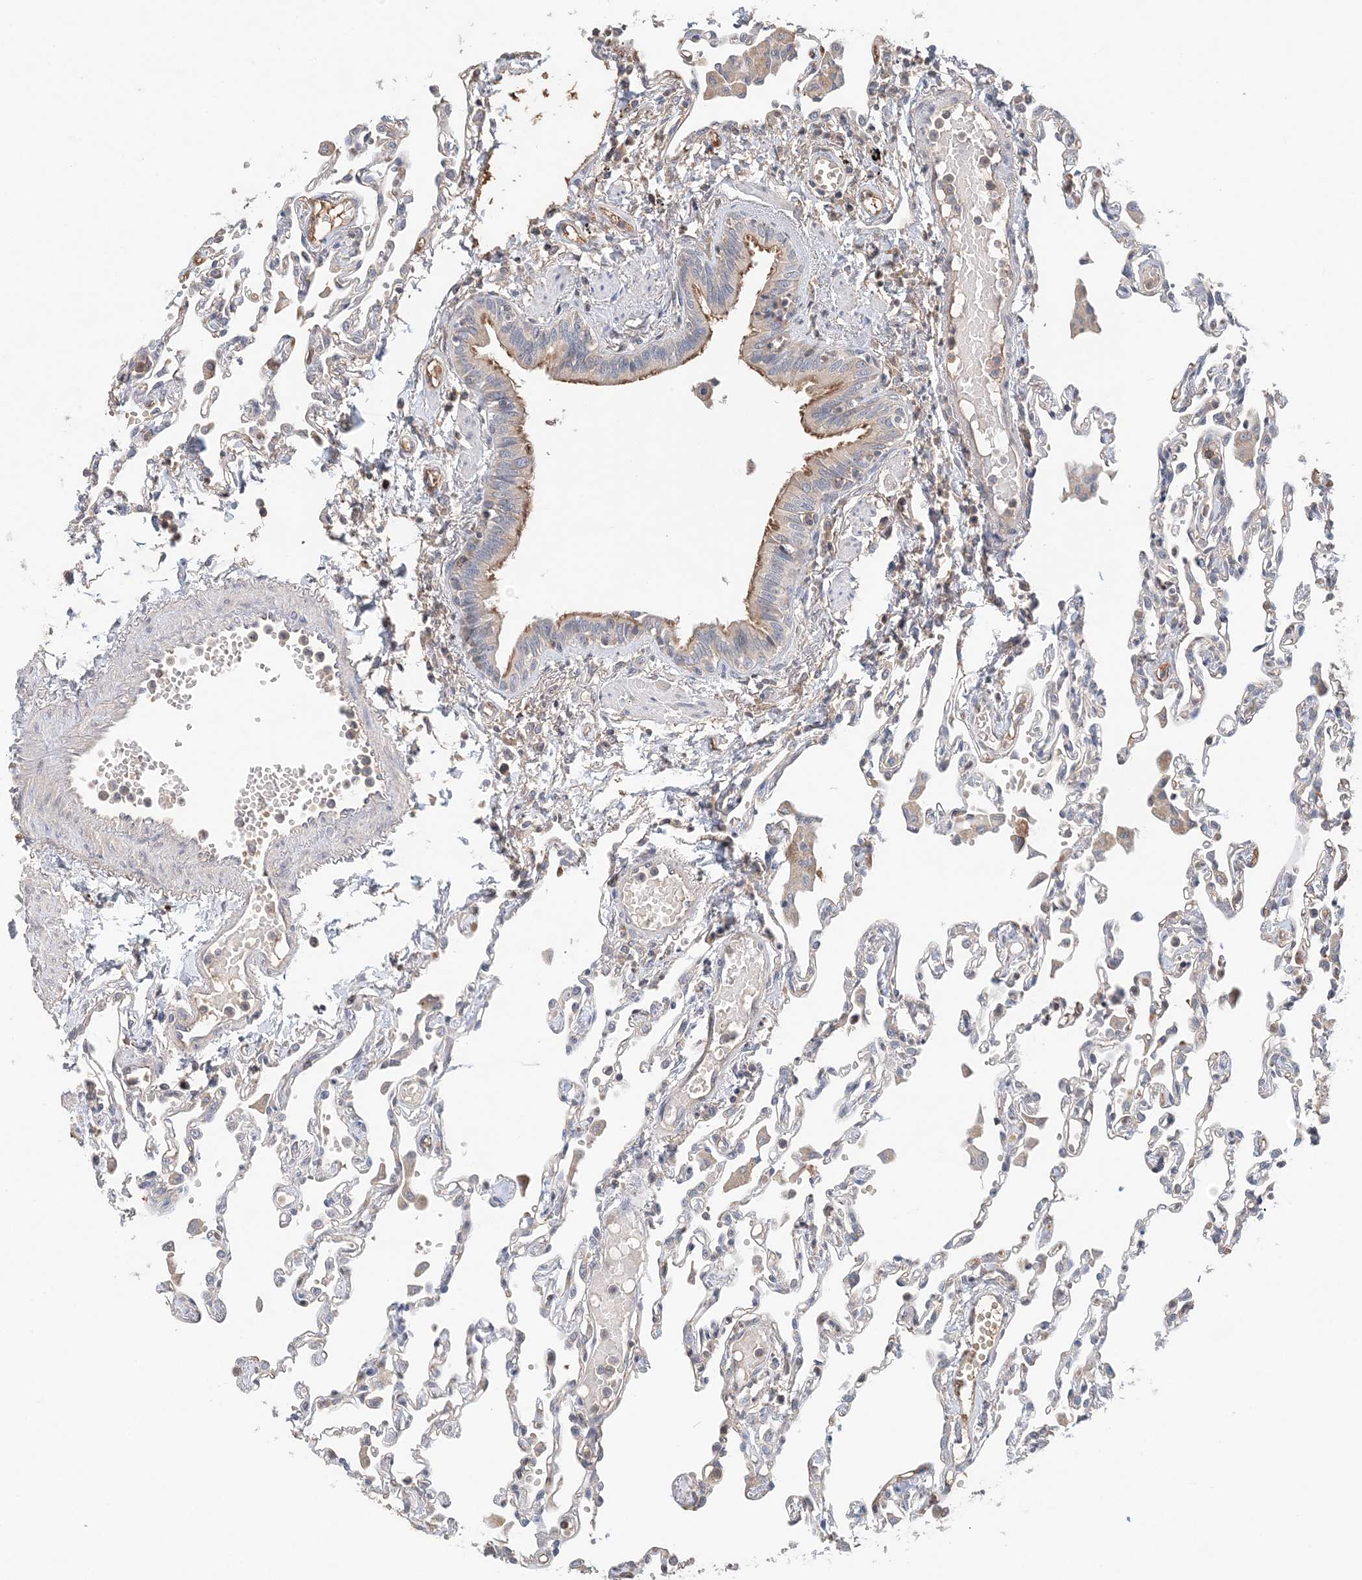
{"staining": {"intensity": "negative", "quantity": "none", "location": "none"}, "tissue": "lung", "cell_type": "Alveolar cells", "image_type": "normal", "snomed": [{"axis": "morphology", "description": "Normal tissue, NOS"}, {"axis": "topography", "description": "Bronchus"}, {"axis": "topography", "description": "Lung"}], "caption": "Immunohistochemistry of unremarkable lung shows no expression in alveolar cells. Brightfield microscopy of IHC stained with DAB (brown) and hematoxylin (blue), captured at high magnification.", "gene": "SYCP3", "patient": {"sex": "female", "age": 49}}